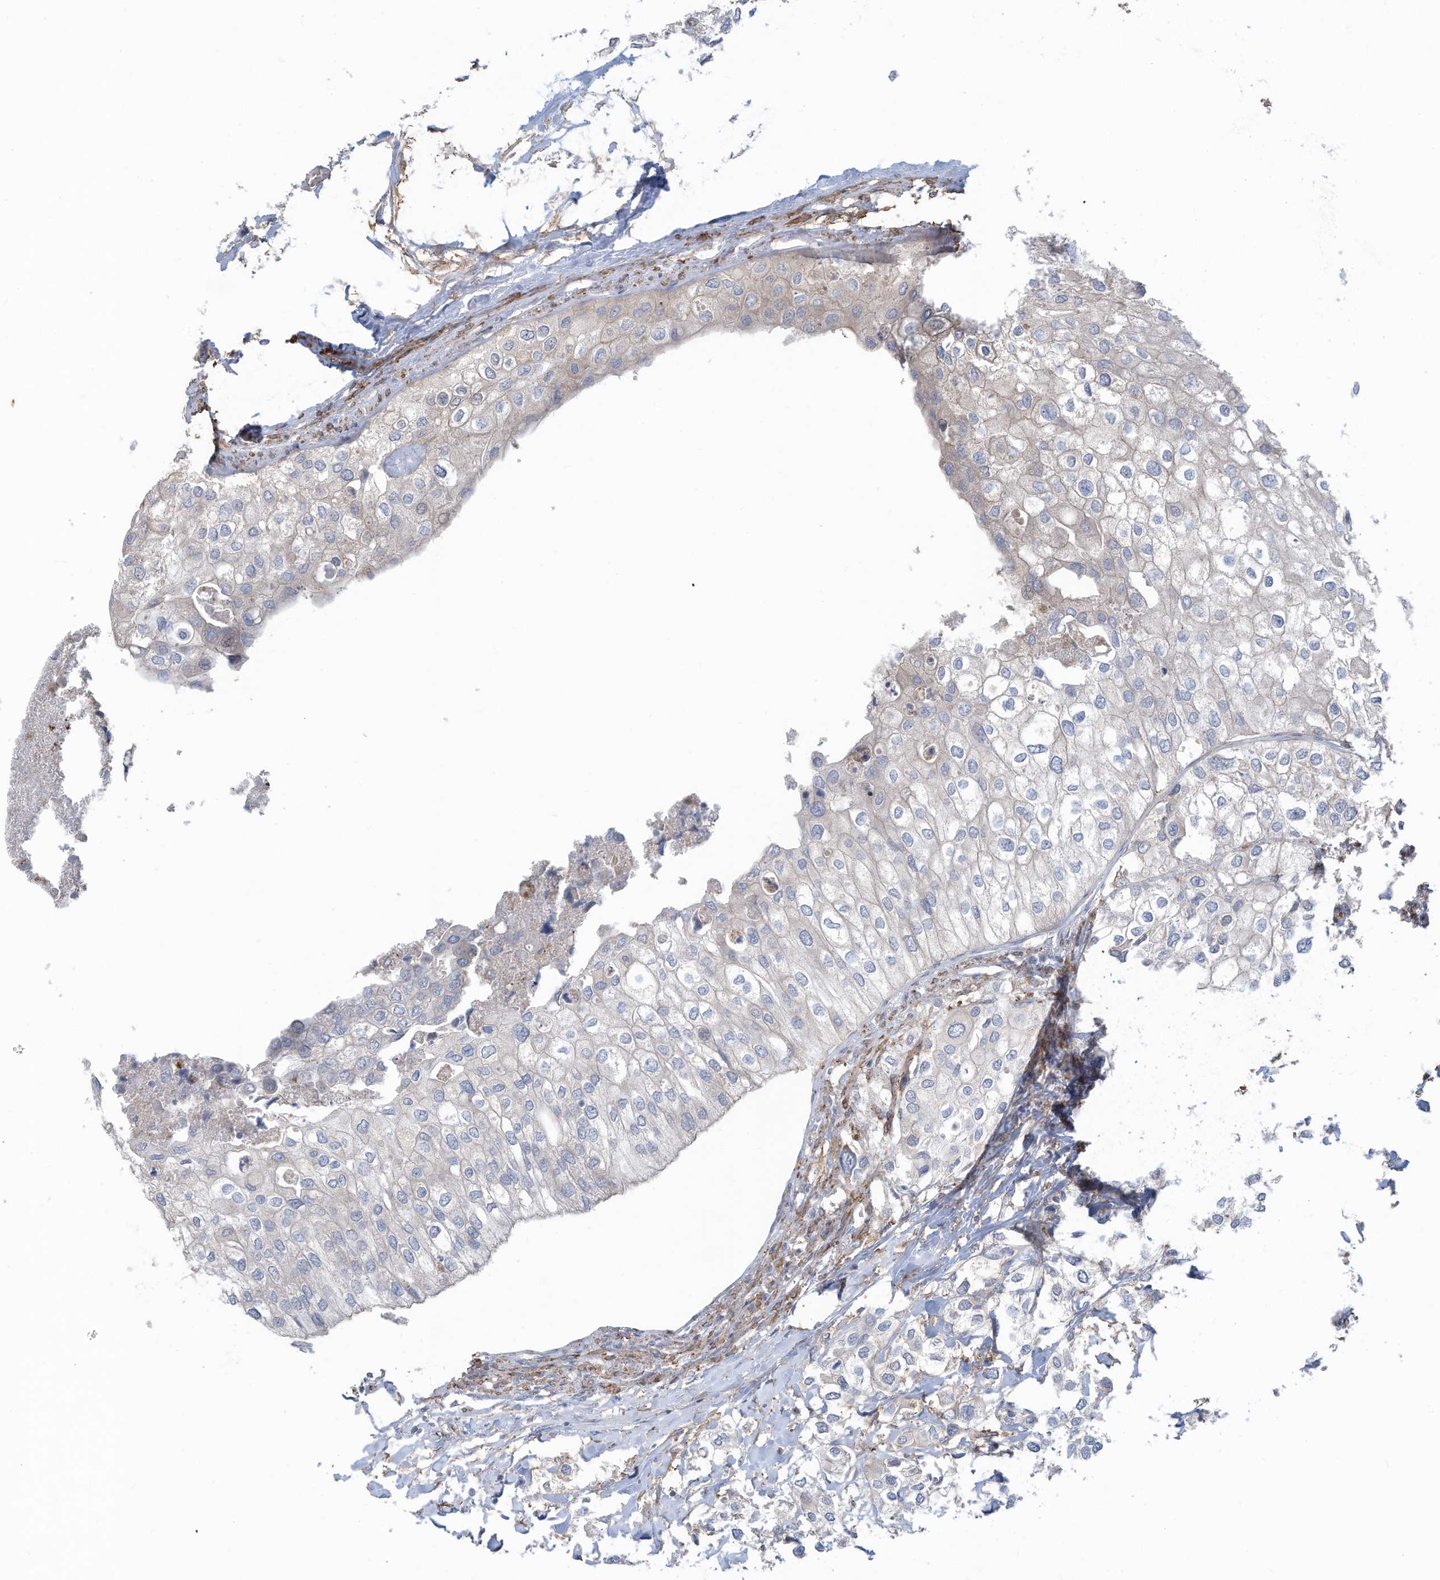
{"staining": {"intensity": "negative", "quantity": "none", "location": "none"}, "tissue": "urothelial cancer", "cell_type": "Tumor cells", "image_type": "cancer", "snomed": [{"axis": "morphology", "description": "Urothelial carcinoma, High grade"}, {"axis": "topography", "description": "Urinary bladder"}], "caption": "Protein analysis of urothelial cancer exhibits no significant expression in tumor cells.", "gene": "SLC17A7", "patient": {"sex": "male", "age": 64}}